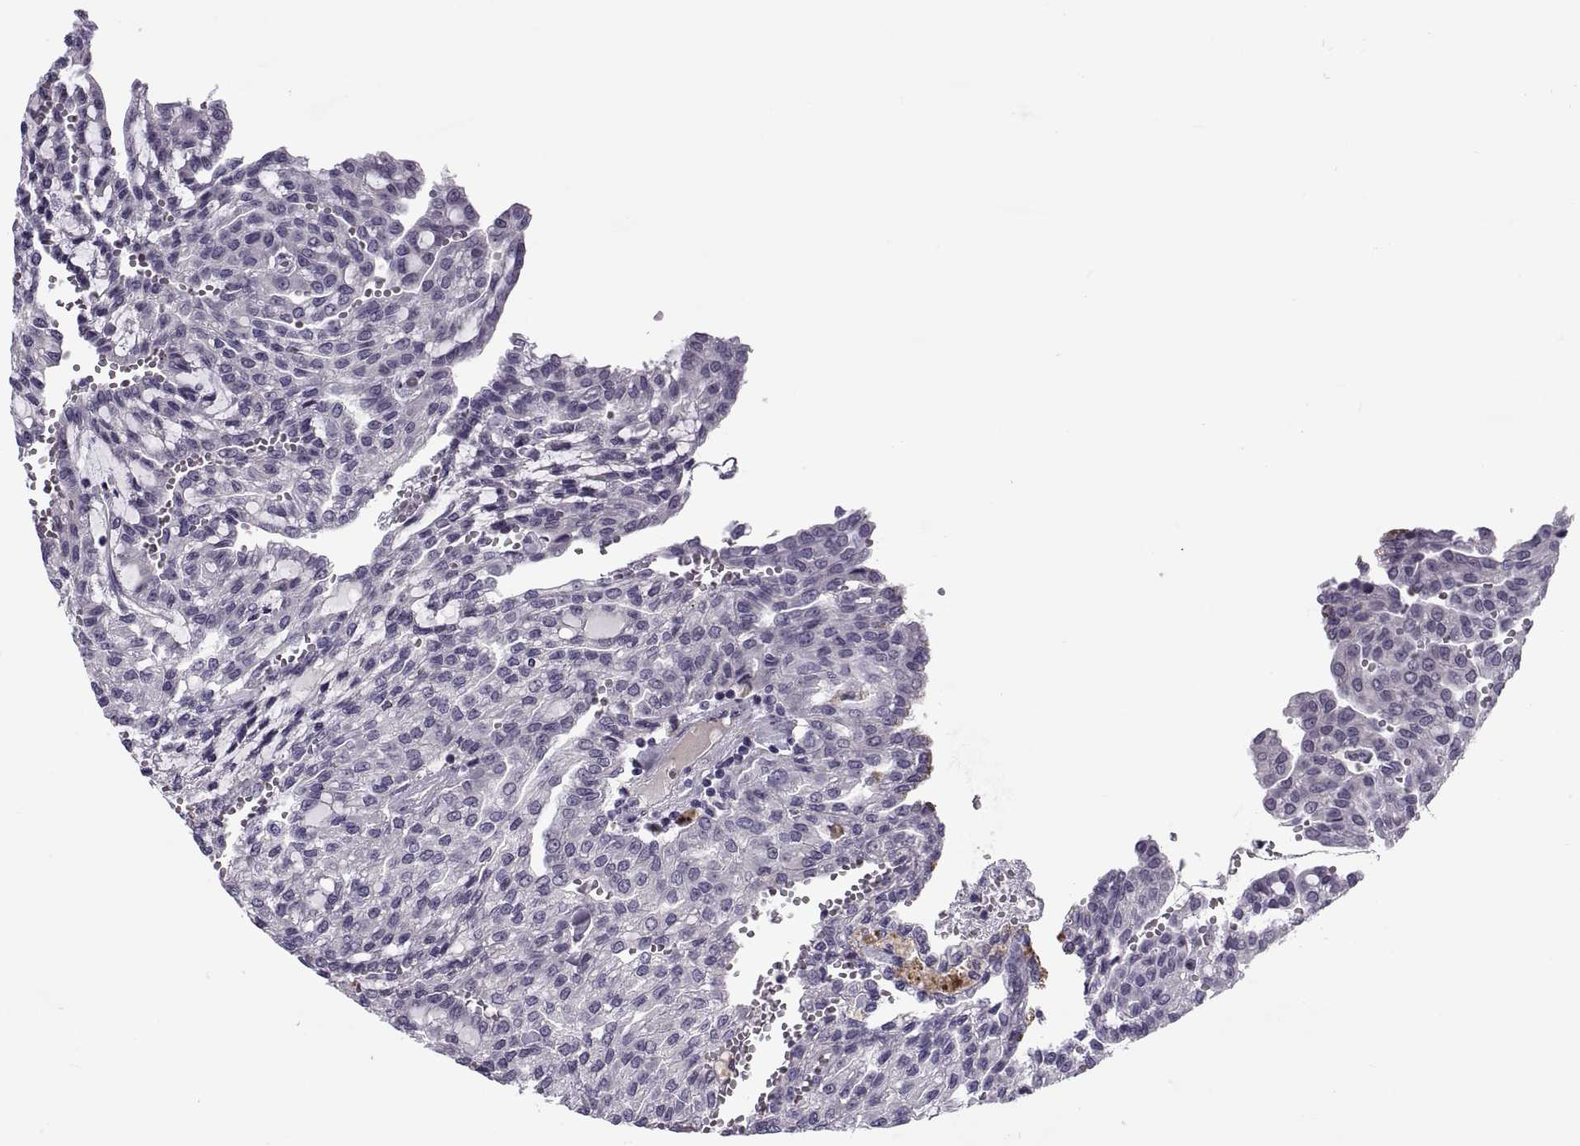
{"staining": {"intensity": "negative", "quantity": "none", "location": "none"}, "tissue": "renal cancer", "cell_type": "Tumor cells", "image_type": "cancer", "snomed": [{"axis": "morphology", "description": "Adenocarcinoma, NOS"}, {"axis": "topography", "description": "Kidney"}], "caption": "IHC of adenocarcinoma (renal) reveals no staining in tumor cells.", "gene": "MAGEB1", "patient": {"sex": "male", "age": 63}}